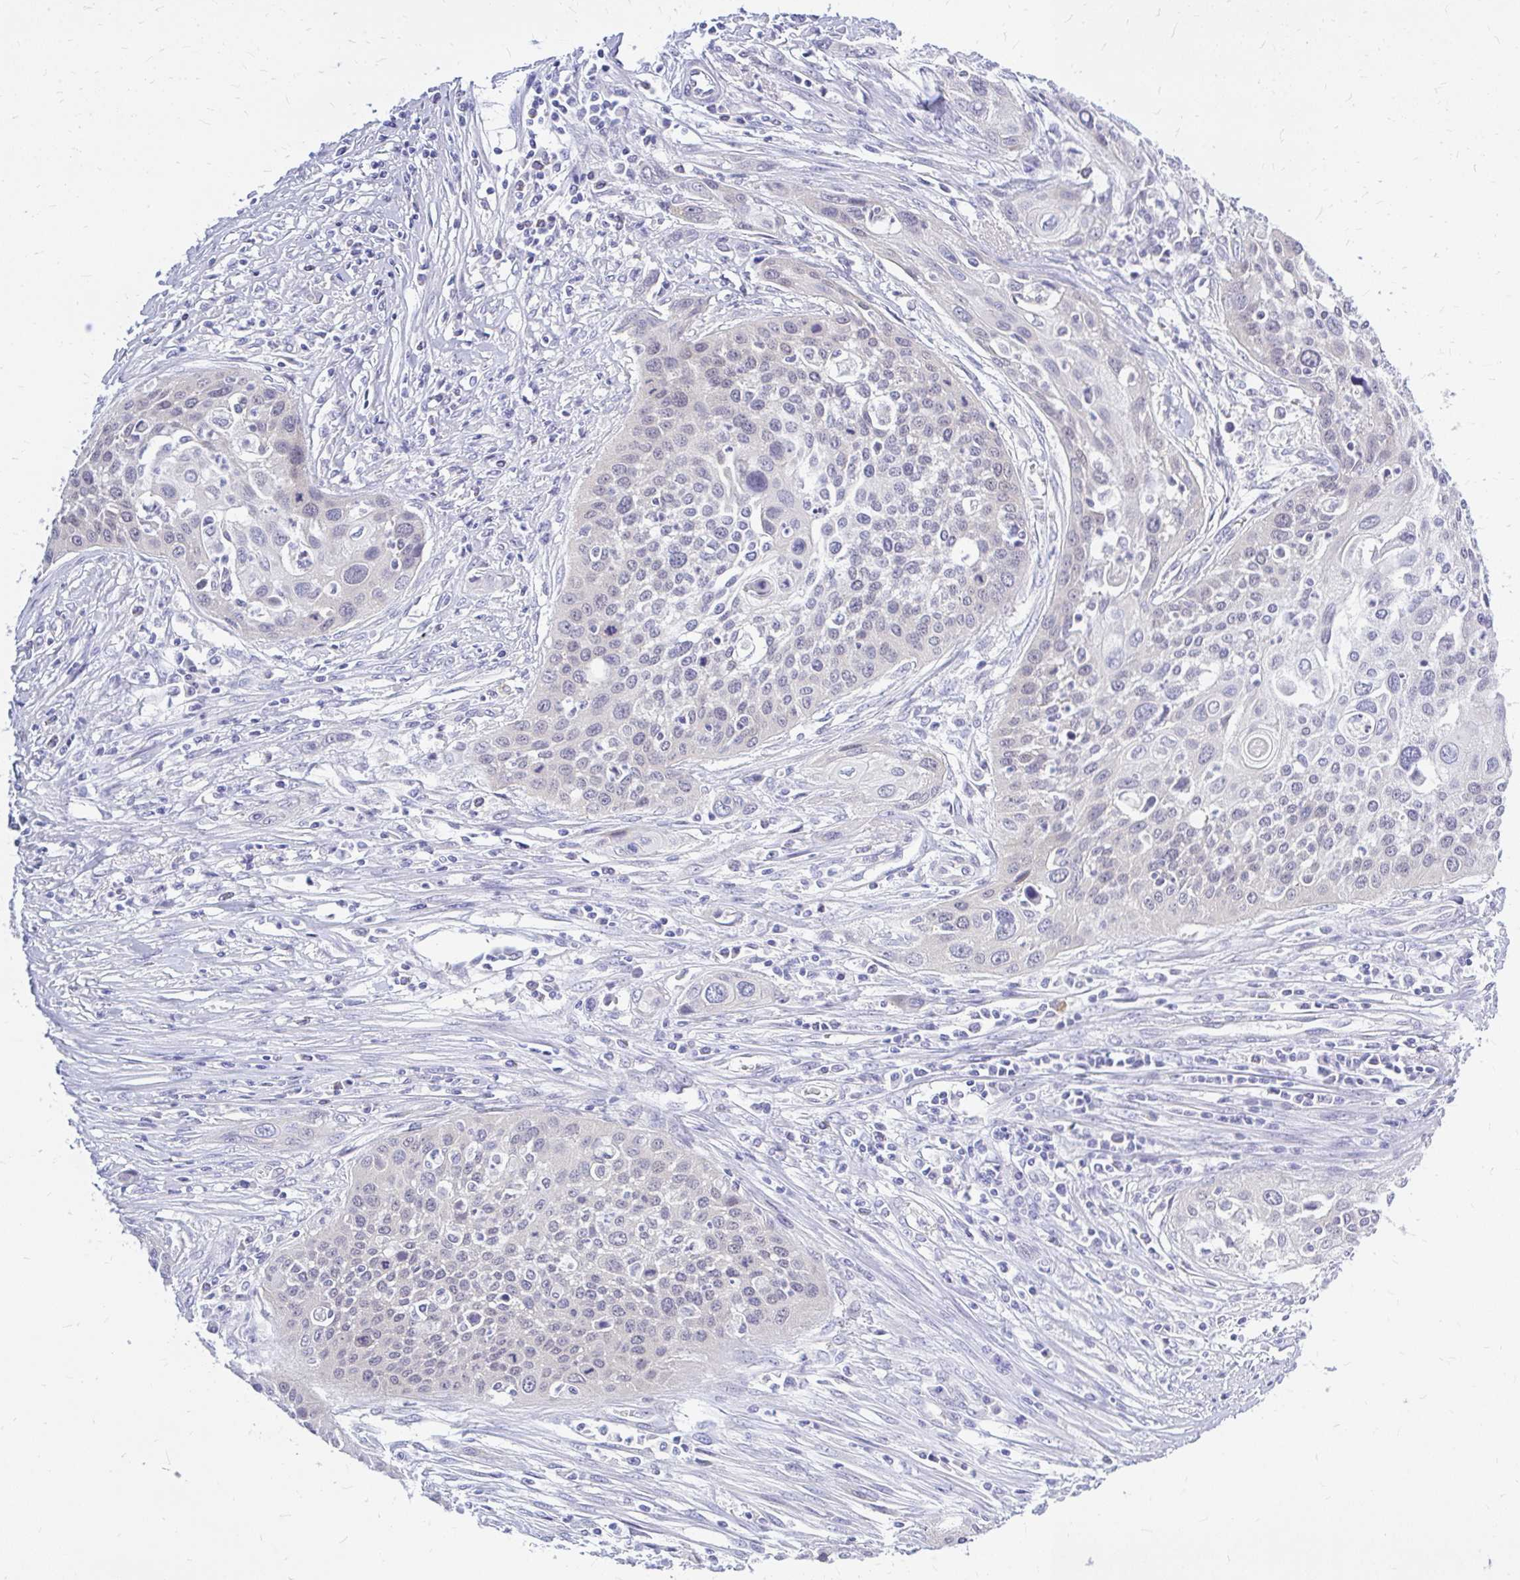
{"staining": {"intensity": "negative", "quantity": "none", "location": "none"}, "tissue": "cervical cancer", "cell_type": "Tumor cells", "image_type": "cancer", "snomed": [{"axis": "morphology", "description": "Squamous cell carcinoma, NOS"}, {"axis": "topography", "description": "Cervix"}], "caption": "Tumor cells show no significant protein expression in cervical cancer (squamous cell carcinoma).", "gene": "MAP1LC3A", "patient": {"sex": "female", "age": 34}}